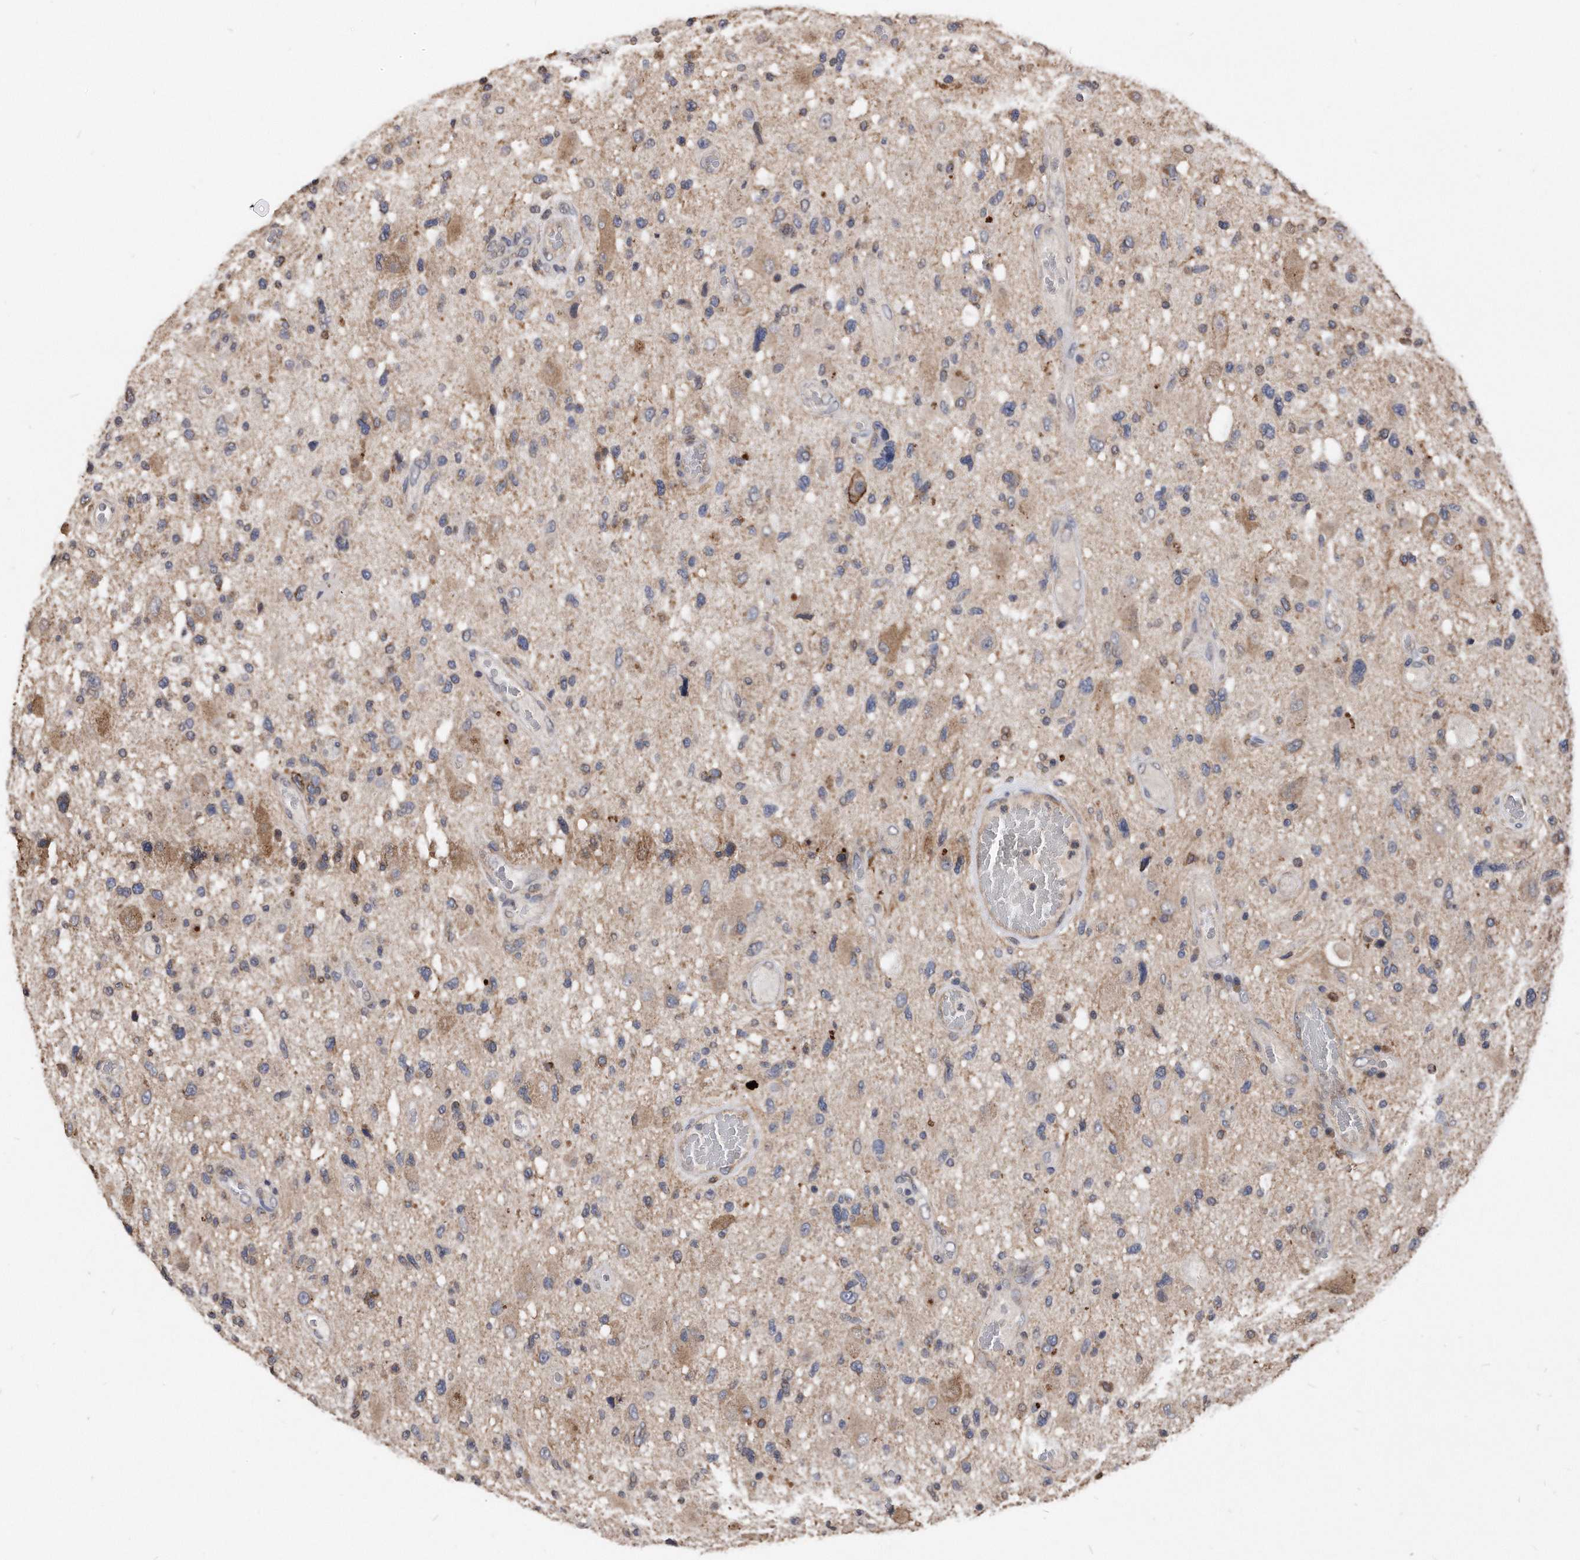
{"staining": {"intensity": "weak", "quantity": "<25%", "location": "cytoplasmic/membranous"}, "tissue": "glioma", "cell_type": "Tumor cells", "image_type": "cancer", "snomed": [{"axis": "morphology", "description": "Glioma, malignant, High grade"}, {"axis": "topography", "description": "Brain"}], "caption": "Immunohistochemistry photomicrograph of human glioma stained for a protein (brown), which displays no staining in tumor cells.", "gene": "IL20RA", "patient": {"sex": "male", "age": 33}}